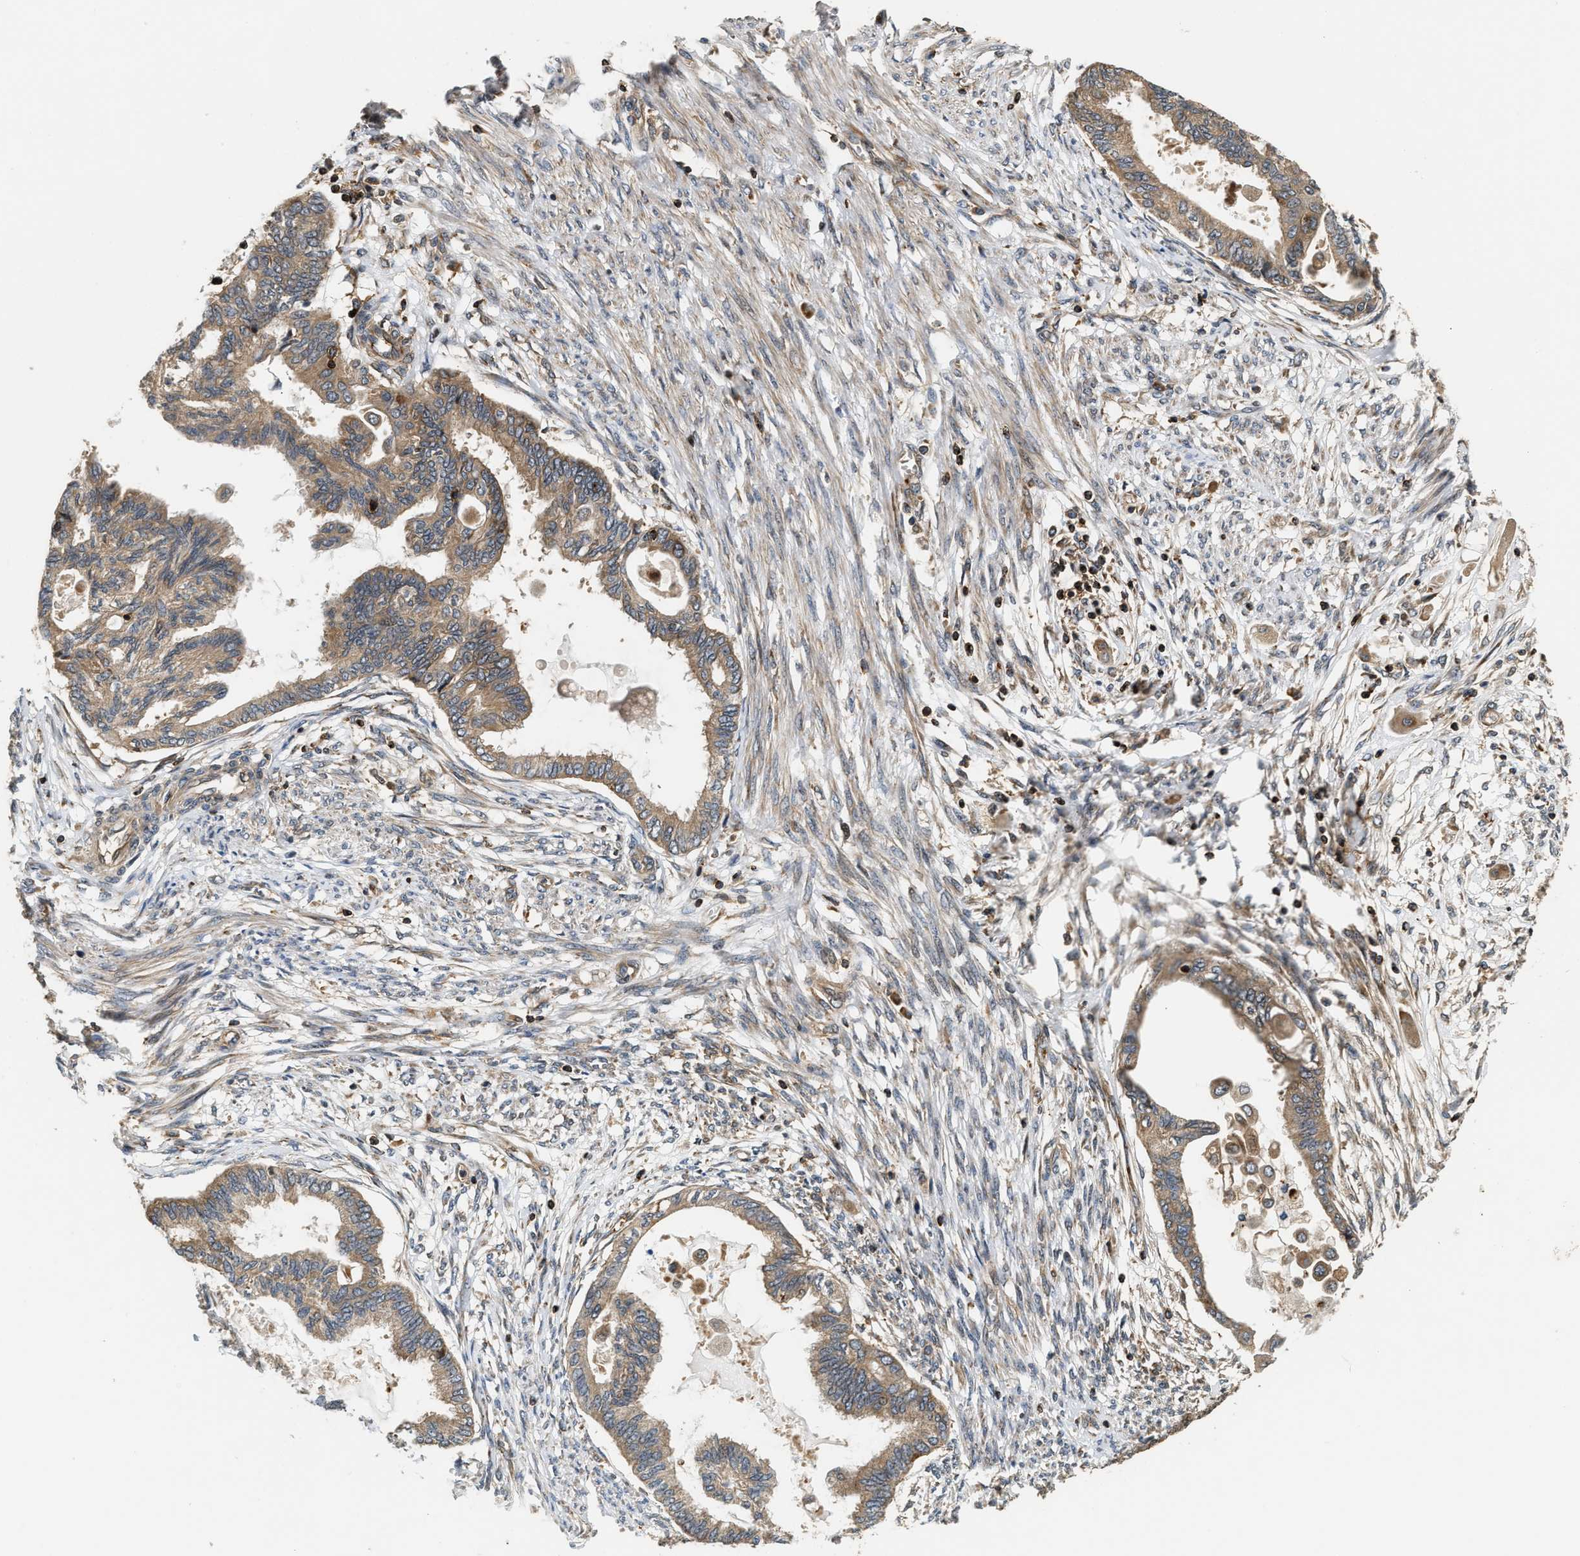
{"staining": {"intensity": "moderate", "quantity": ">75%", "location": "cytoplasmic/membranous"}, "tissue": "cervical cancer", "cell_type": "Tumor cells", "image_type": "cancer", "snomed": [{"axis": "morphology", "description": "Normal tissue, NOS"}, {"axis": "morphology", "description": "Adenocarcinoma, NOS"}, {"axis": "topography", "description": "Cervix"}, {"axis": "topography", "description": "Endometrium"}], "caption": "Protein expression analysis of cervical adenocarcinoma displays moderate cytoplasmic/membranous expression in approximately >75% of tumor cells.", "gene": "SNX5", "patient": {"sex": "female", "age": 86}}